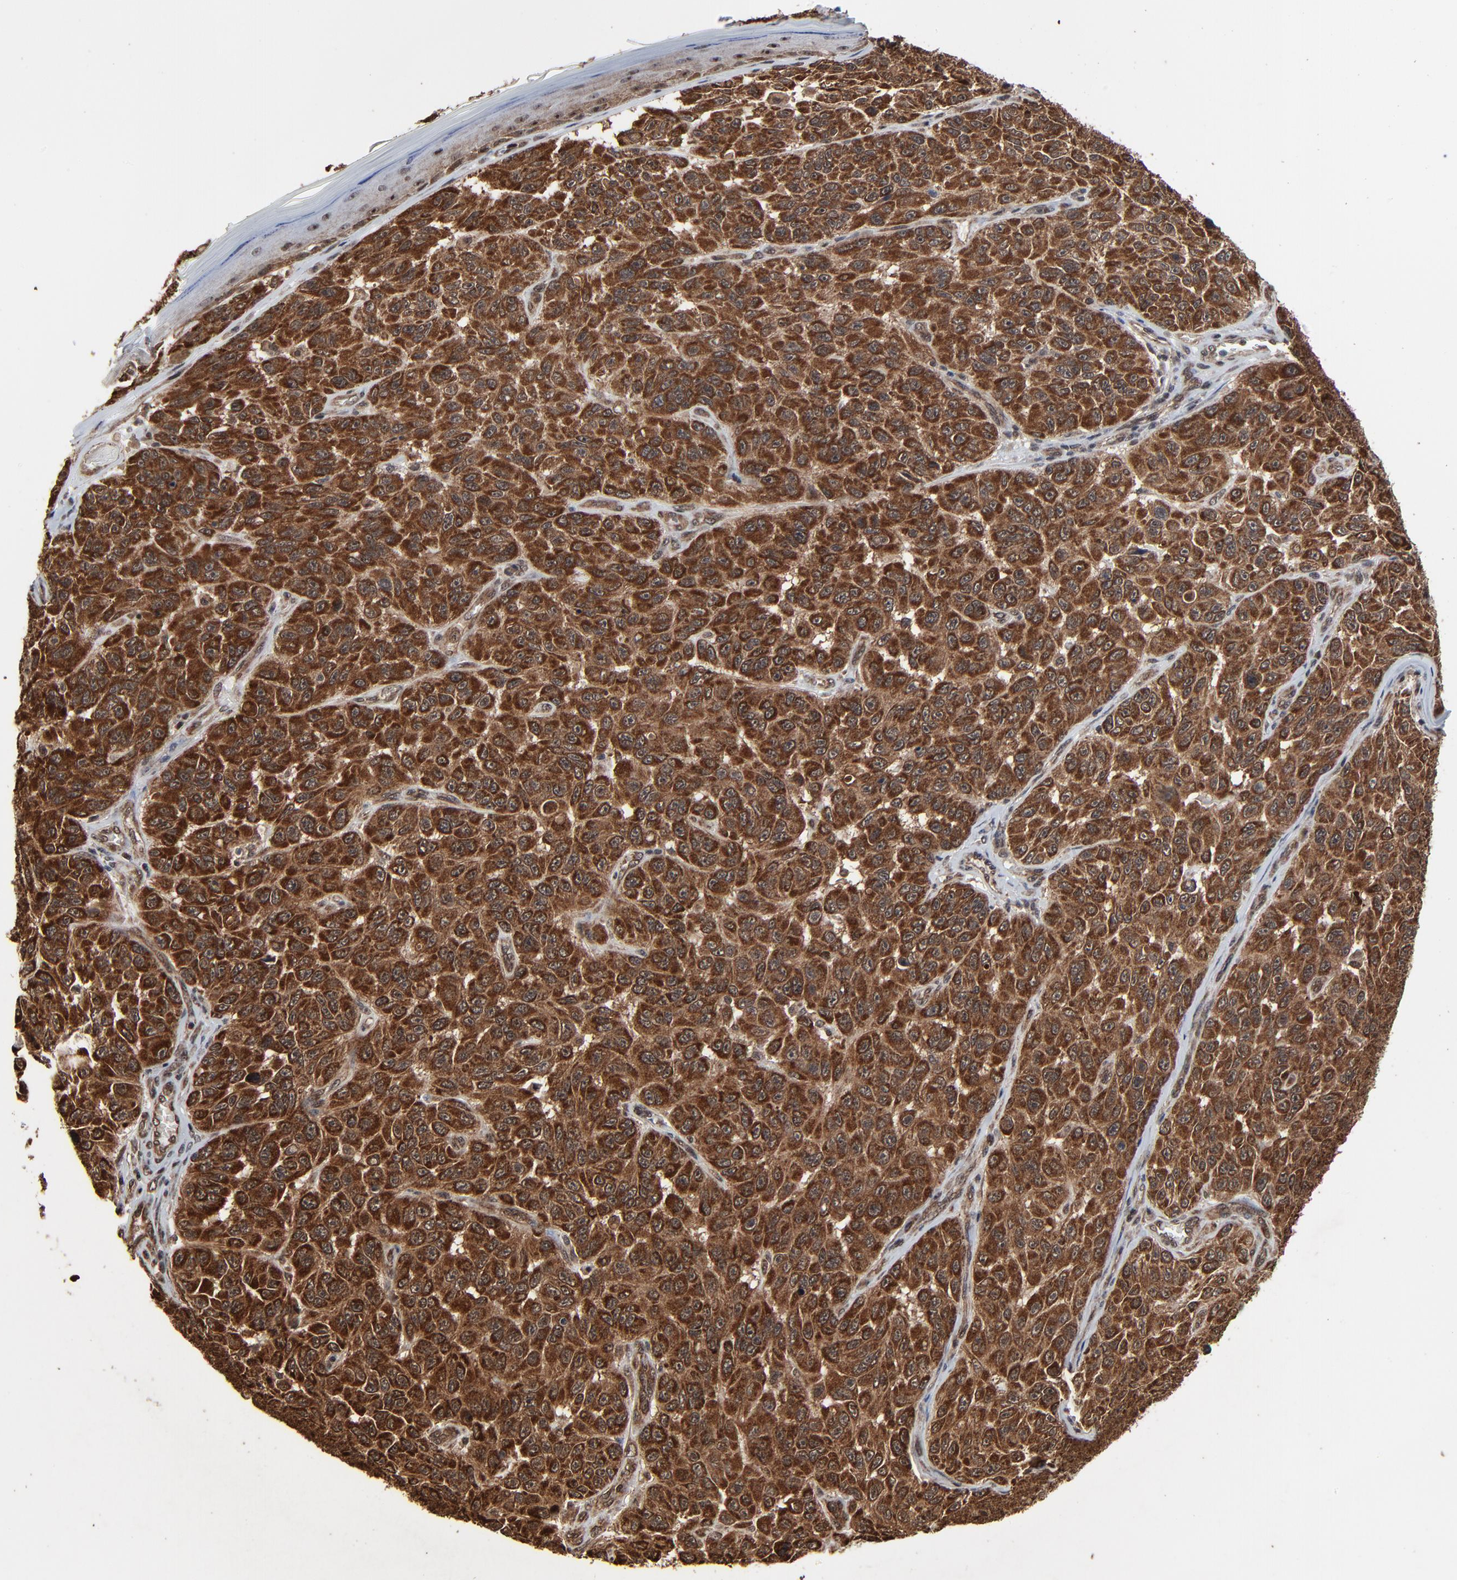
{"staining": {"intensity": "strong", "quantity": ">75%", "location": "cytoplasmic/membranous,nuclear"}, "tissue": "melanoma", "cell_type": "Tumor cells", "image_type": "cancer", "snomed": [{"axis": "morphology", "description": "Malignant melanoma, NOS"}, {"axis": "topography", "description": "Skin"}], "caption": "Protein expression analysis of human melanoma reveals strong cytoplasmic/membranous and nuclear staining in about >75% of tumor cells.", "gene": "RHOJ", "patient": {"sex": "male", "age": 30}}